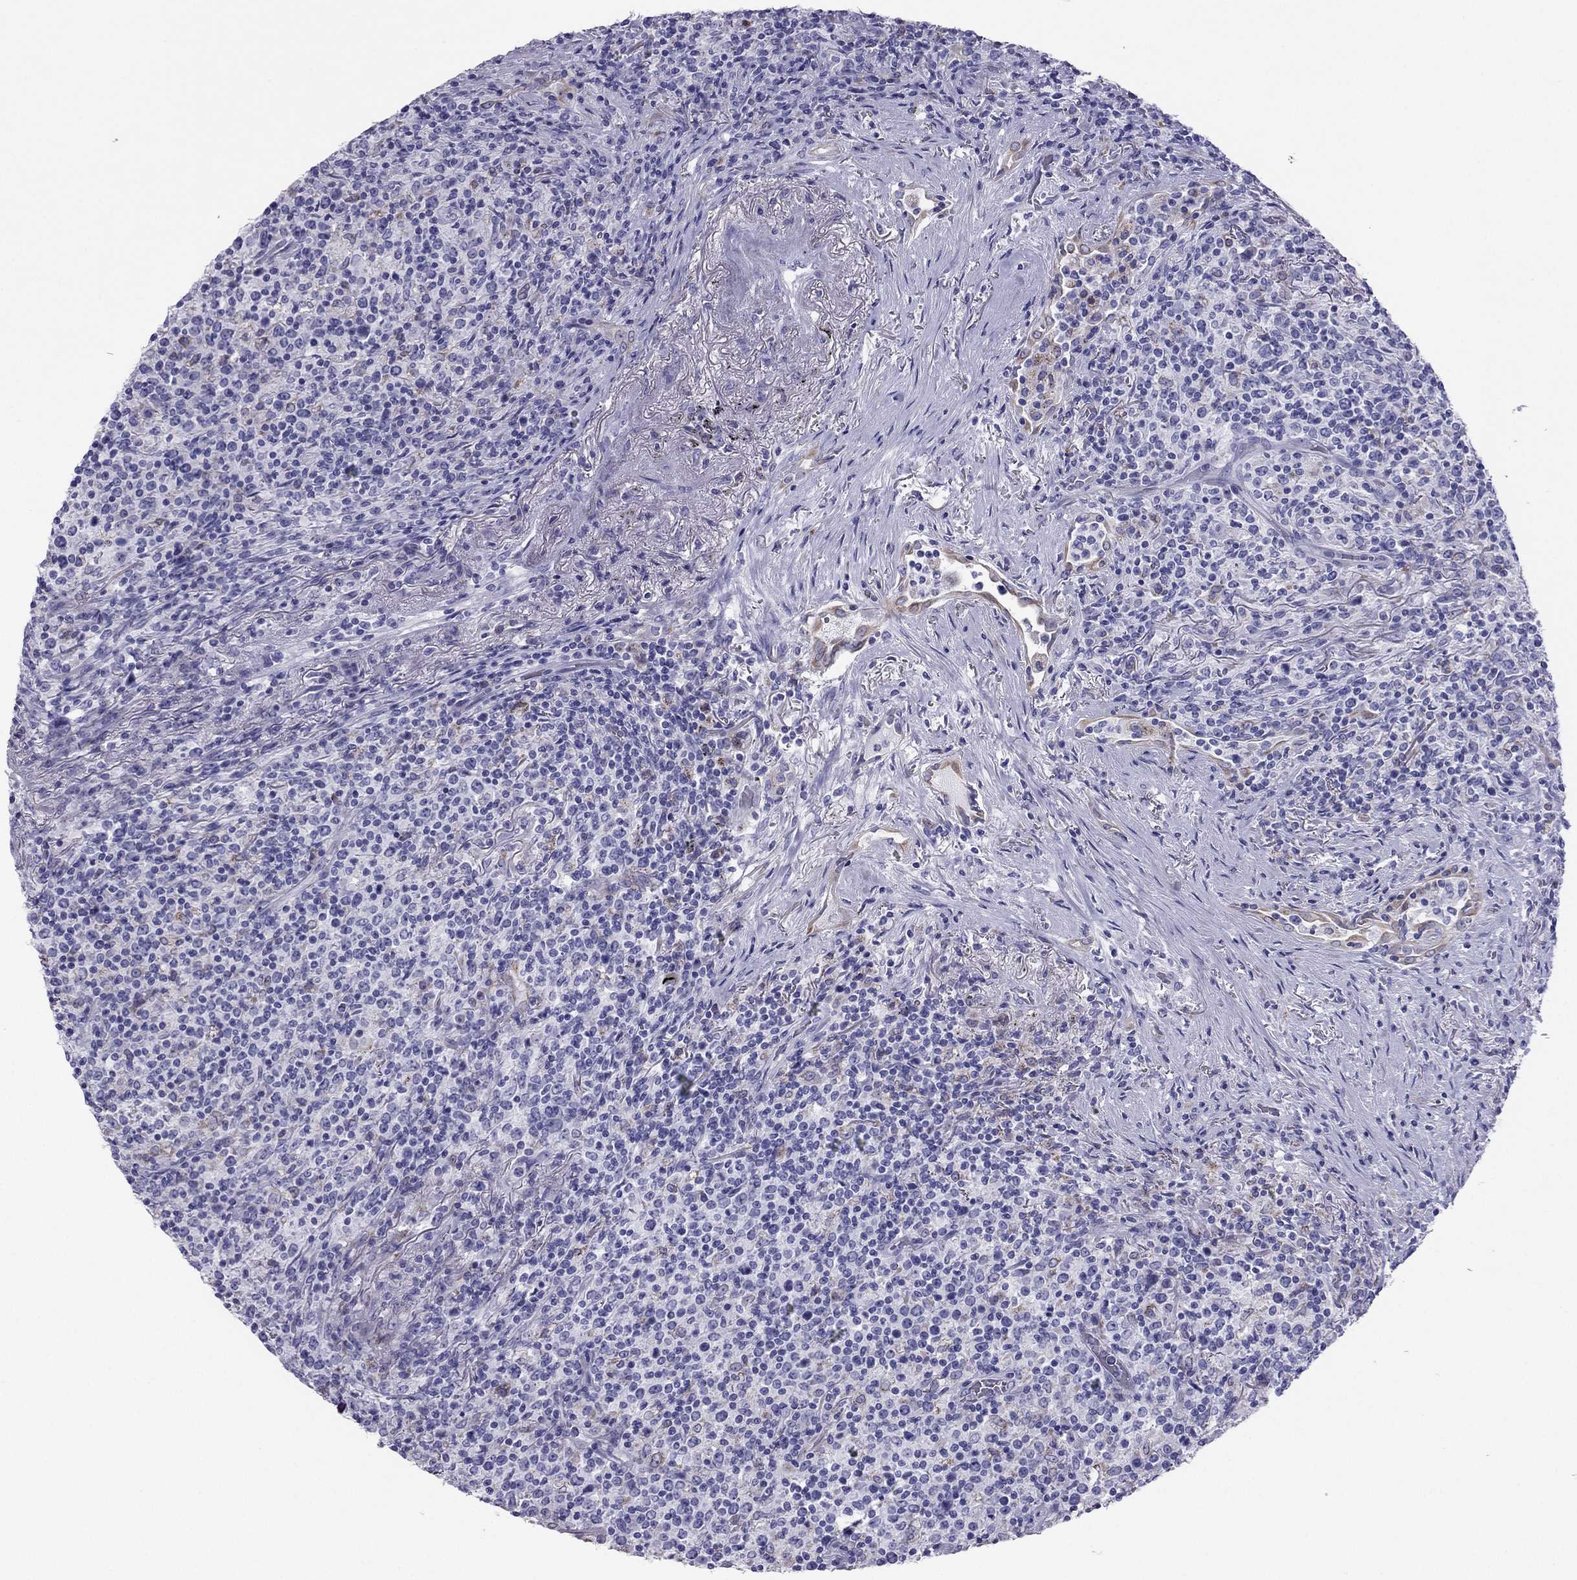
{"staining": {"intensity": "negative", "quantity": "none", "location": "none"}, "tissue": "lymphoma", "cell_type": "Tumor cells", "image_type": "cancer", "snomed": [{"axis": "morphology", "description": "Malignant lymphoma, non-Hodgkin's type, High grade"}, {"axis": "topography", "description": "Lung"}], "caption": "High magnification brightfield microscopy of lymphoma stained with DAB (3,3'-diaminobenzidine) (brown) and counterstained with hematoxylin (blue): tumor cells show no significant expression.", "gene": "MAEL", "patient": {"sex": "male", "age": 79}}